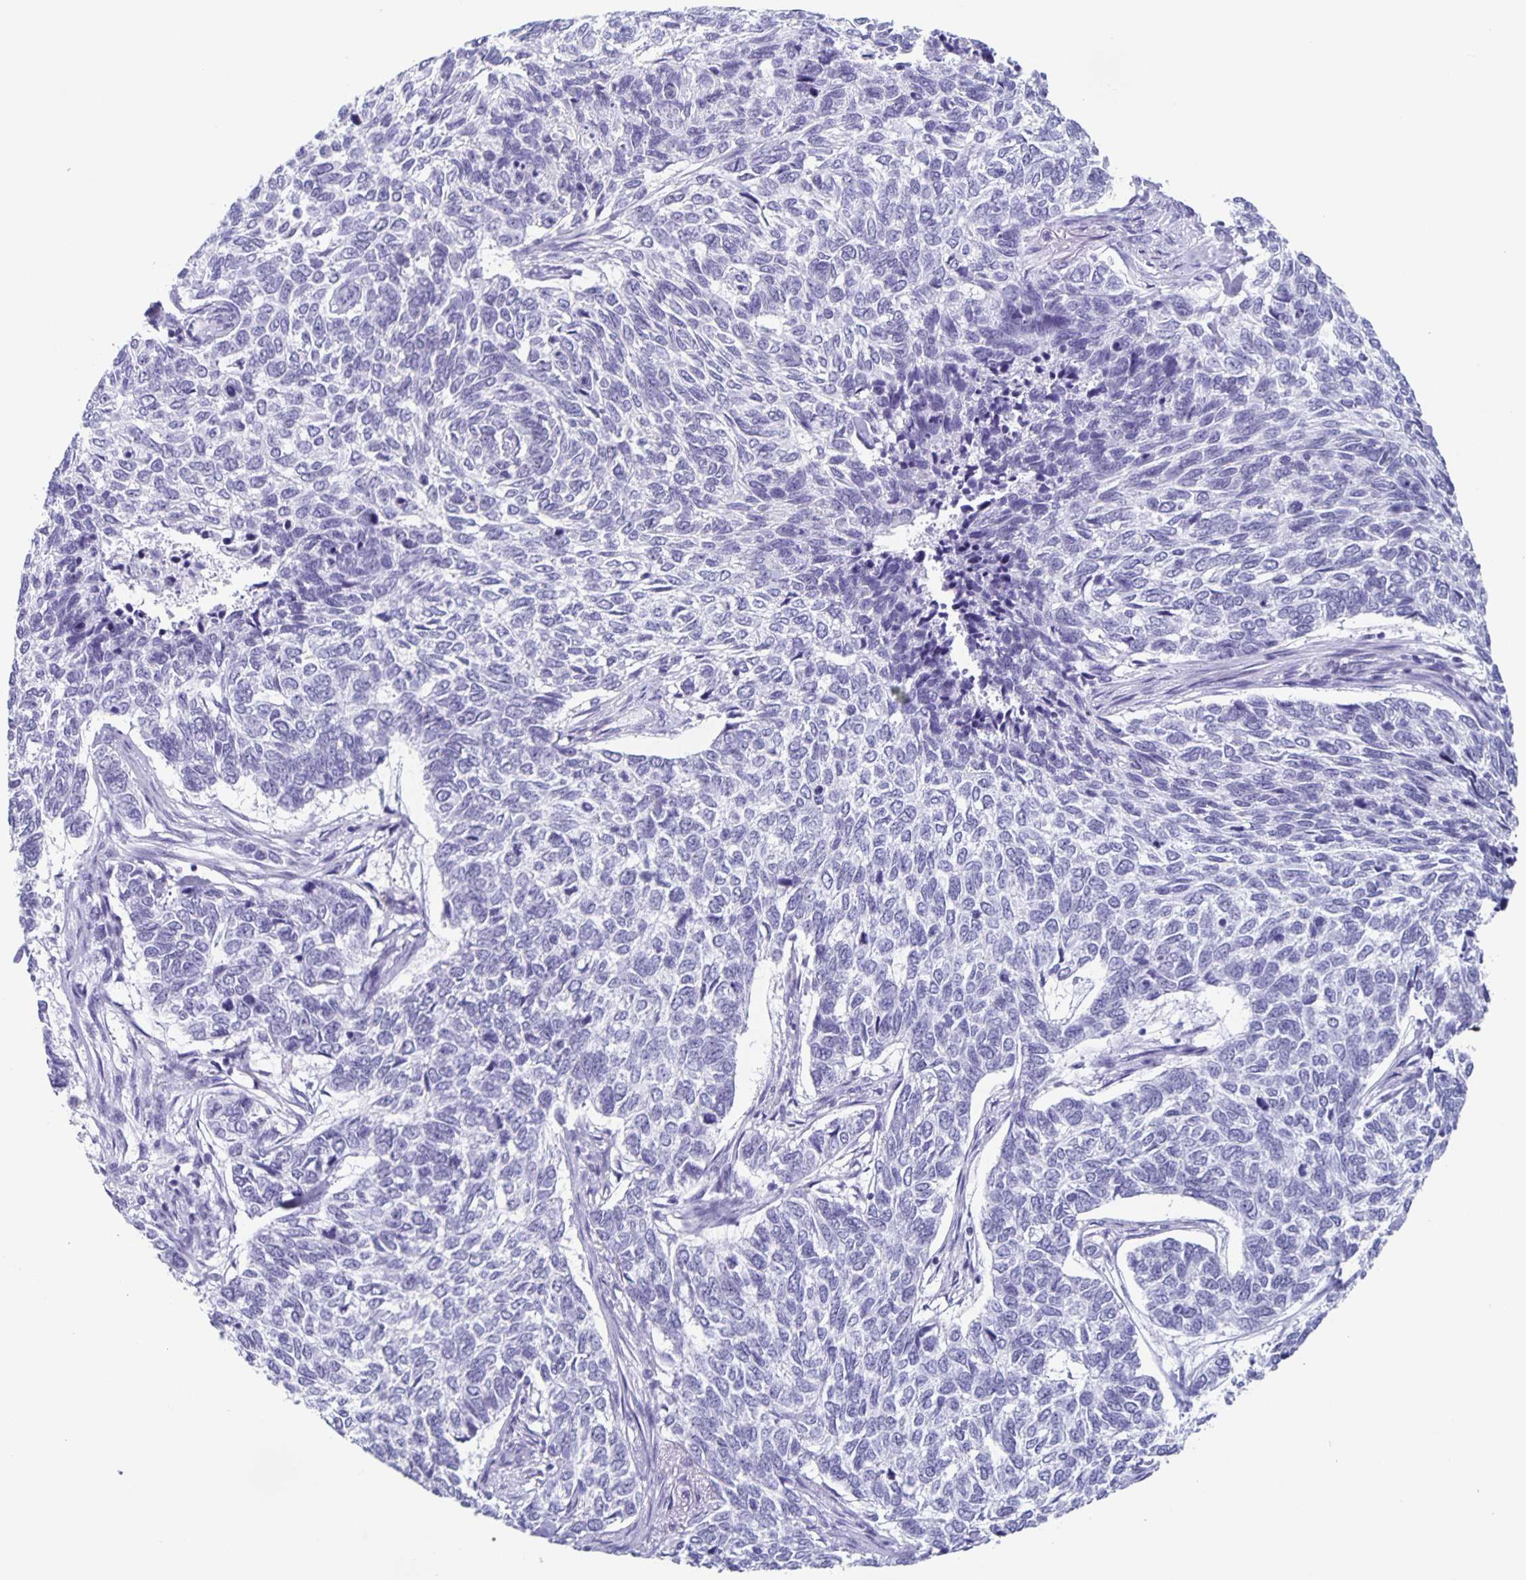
{"staining": {"intensity": "negative", "quantity": "none", "location": "none"}, "tissue": "skin cancer", "cell_type": "Tumor cells", "image_type": "cancer", "snomed": [{"axis": "morphology", "description": "Basal cell carcinoma"}, {"axis": "topography", "description": "Skin"}], "caption": "High magnification brightfield microscopy of skin basal cell carcinoma stained with DAB (3,3'-diaminobenzidine) (brown) and counterstained with hematoxylin (blue): tumor cells show no significant staining.", "gene": "TPPP", "patient": {"sex": "female", "age": 65}}